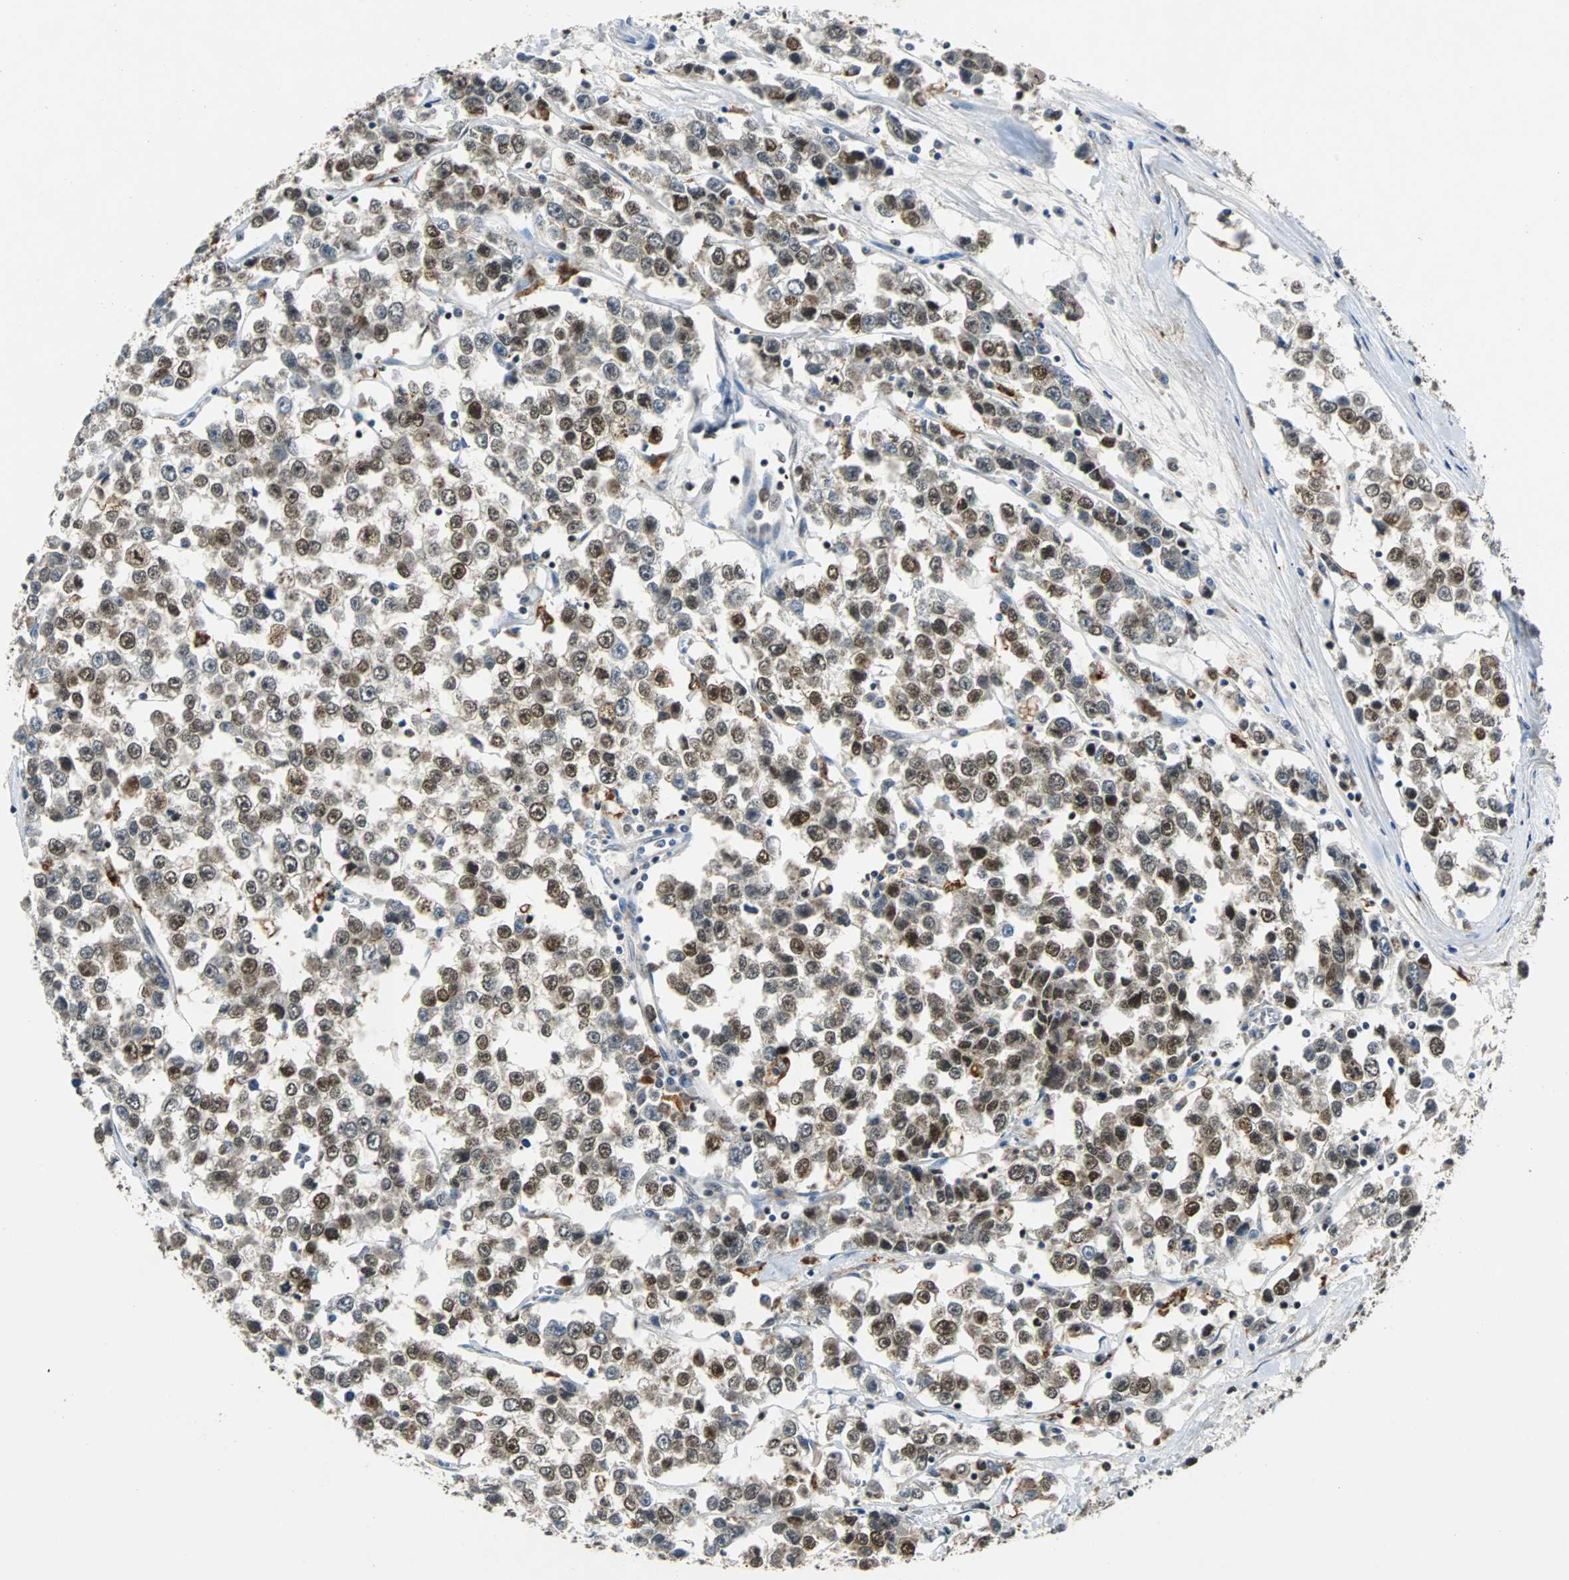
{"staining": {"intensity": "strong", "quantity": ">75%", "location": "nuclear"}, "tissue": "testis cancer", "cell_type": "Tumor cells", "image_type": "cancer", "snomed": [{"axis": "morphology", "description": "Seminoma, NOS"}, {"axis": "morphology", "description": "Carcinoma, Embryonal, NOS"}, {"axis": "topography", "description": "Testis"}], "caption": "IHC (DAB) staining of human testis cancer (embryonal carcinoma) reveals strong nuclear protein positivity in approximately >75% of tumor cells.", "gene": "HLX", "patient": {"sex": "male", "age": 52}}